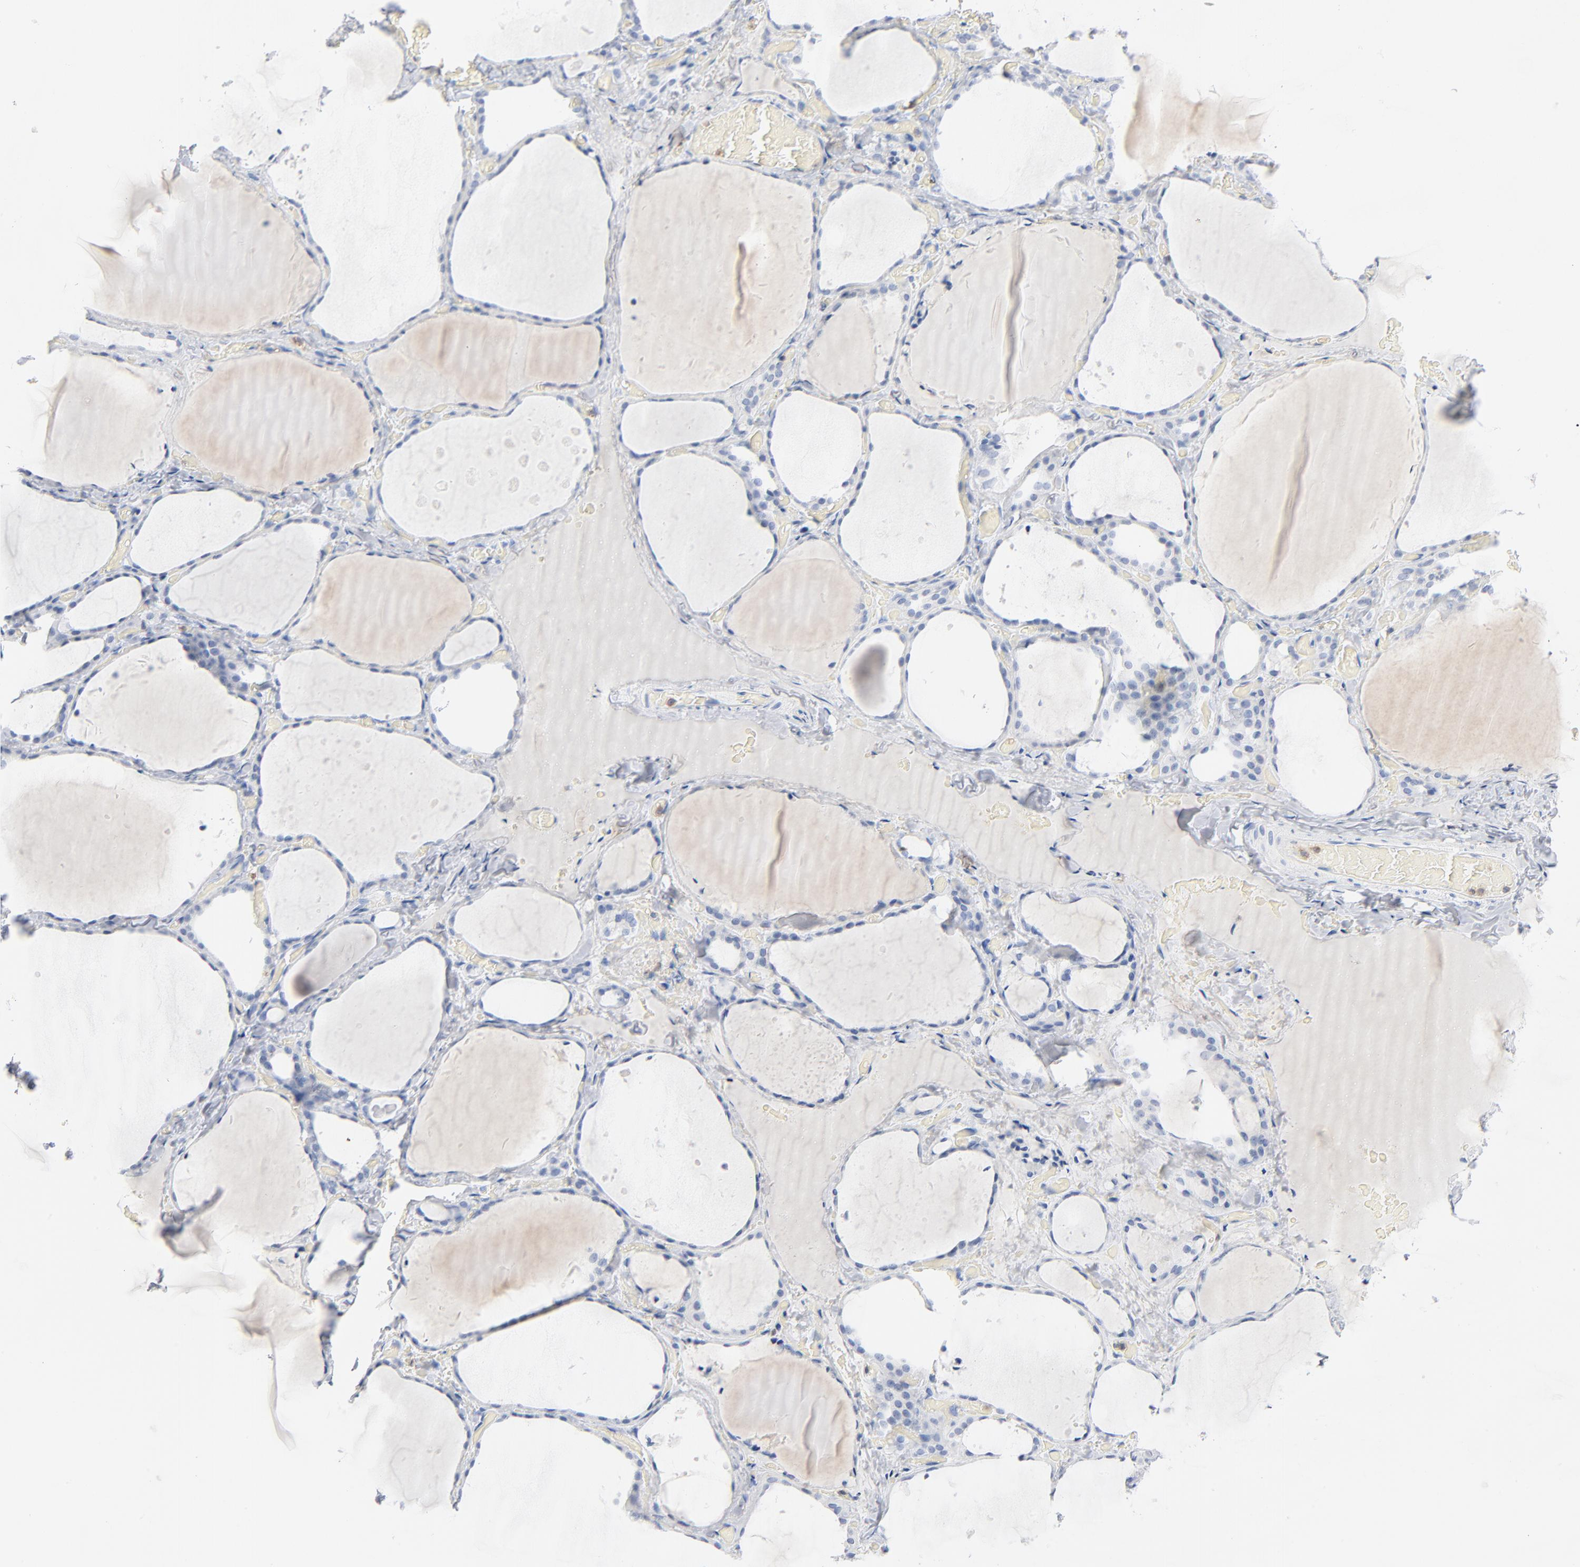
{"staining": {"intensity": "negative", "quantity": "none", "location": "none"}, "tissue": "thyroid gland", "cell_type": "Glandular cells", "image_type": "normal", "snomed": [{"axis": "morphology", "description": "Normal tissue, NOS"}, {"axis": "topography", "description": "Thyroid gland"}], "caption": "DAB immunohistochemical staining of unremarkable thyroid gland shows no significant positivity in glandular cells.", "gene": "PTK2B", "patient": {"sex": "female", "age": 22}}